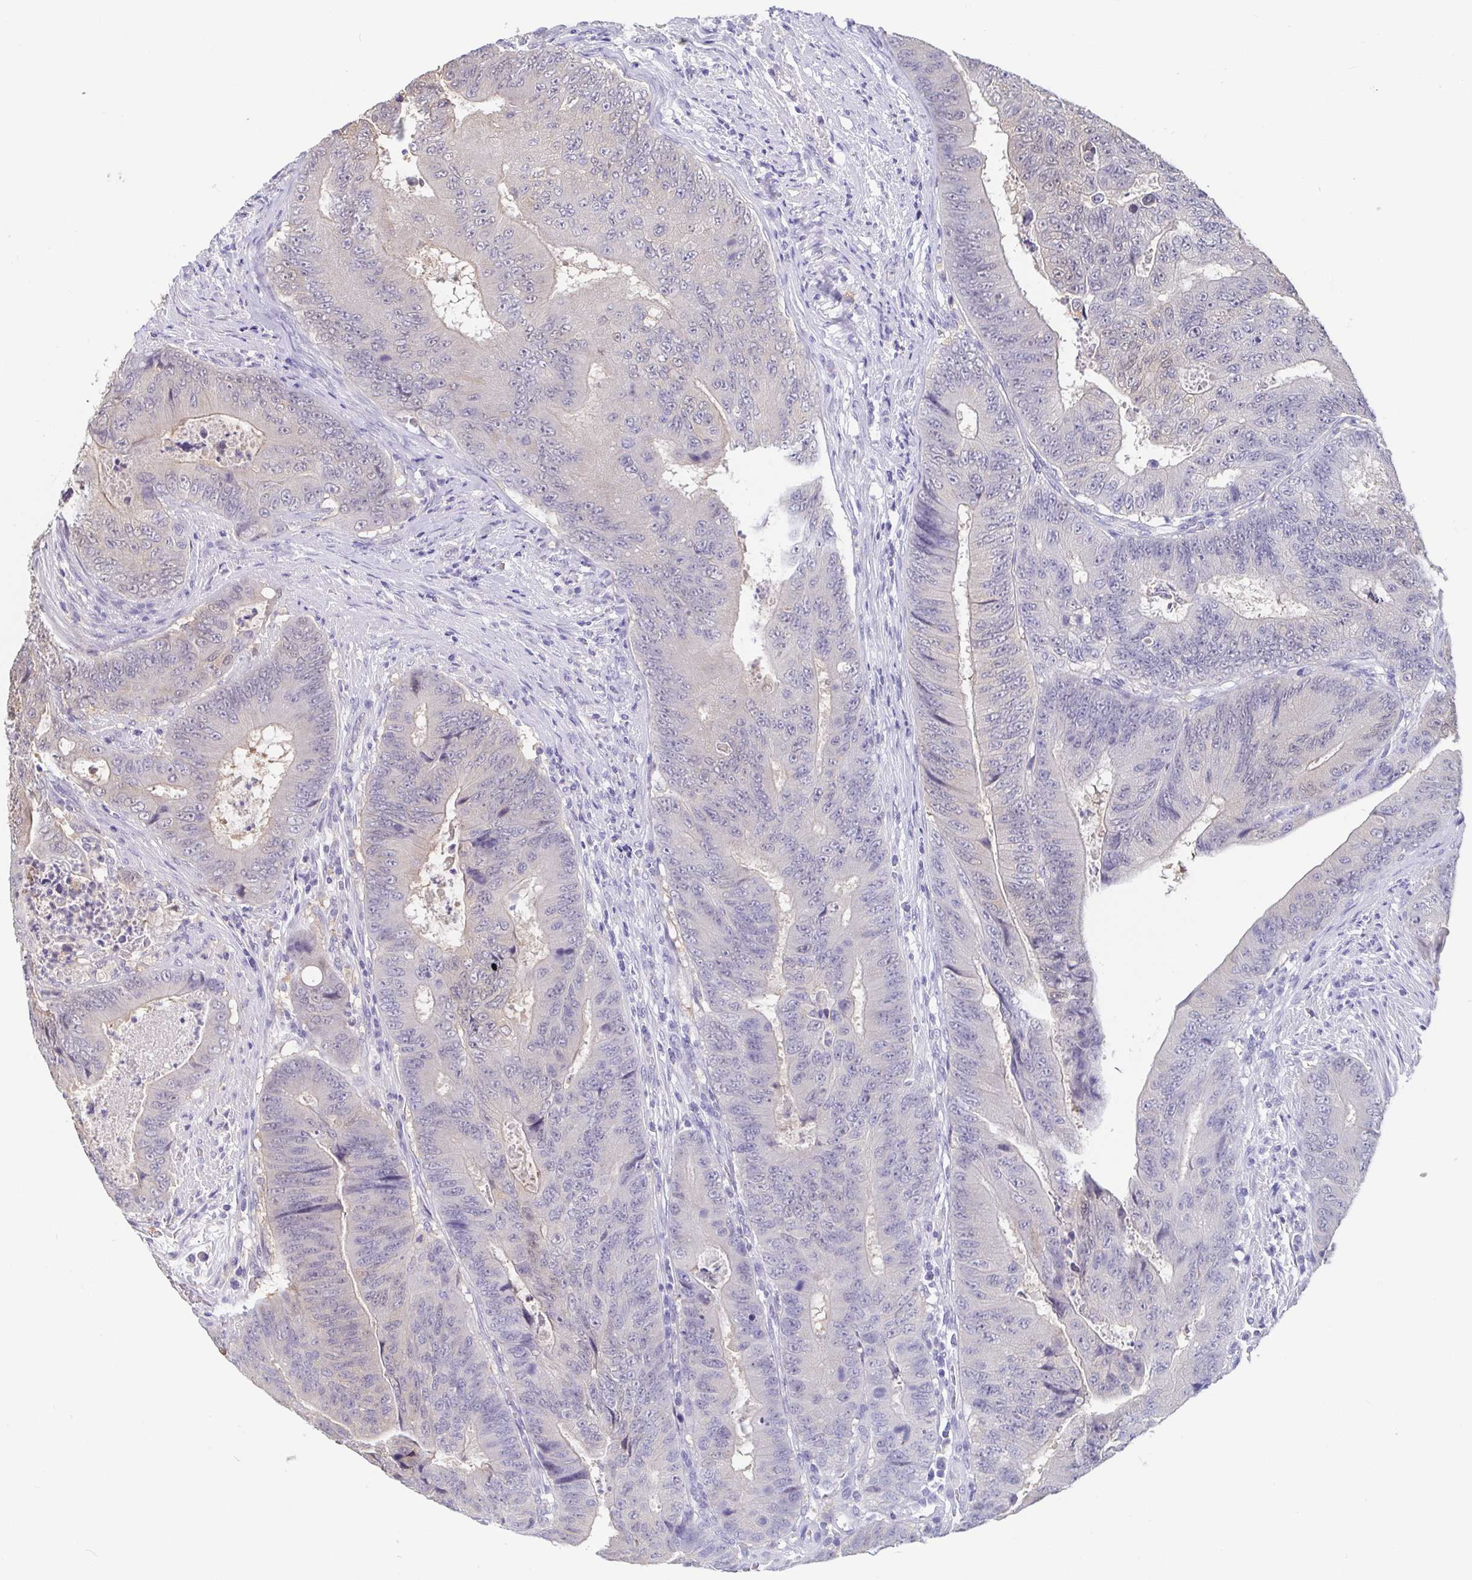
{"staining": {"intensity": "negative", "quantity": "none", "location": "none"}, "tissue": "colorectal cancer", "cell_type": "Tumor cells", "image_type": "cancer", "snomed": [{"axis": "morphology", "description": "Adenocarcinoma, NOS"}, {"axis": "topography", "description": "Colon"}], "caption": "High magnification brightfield microscopy of colorectal cancer stained with DAB (3,3'-diaminobenzidine) (brown) and counterstained with hematoxylin (blue): tumor cells show no significant expression. Nuclei are stained in blue.", "gene": "IDH1", "patient": {"sex": "female", "age": 48}}